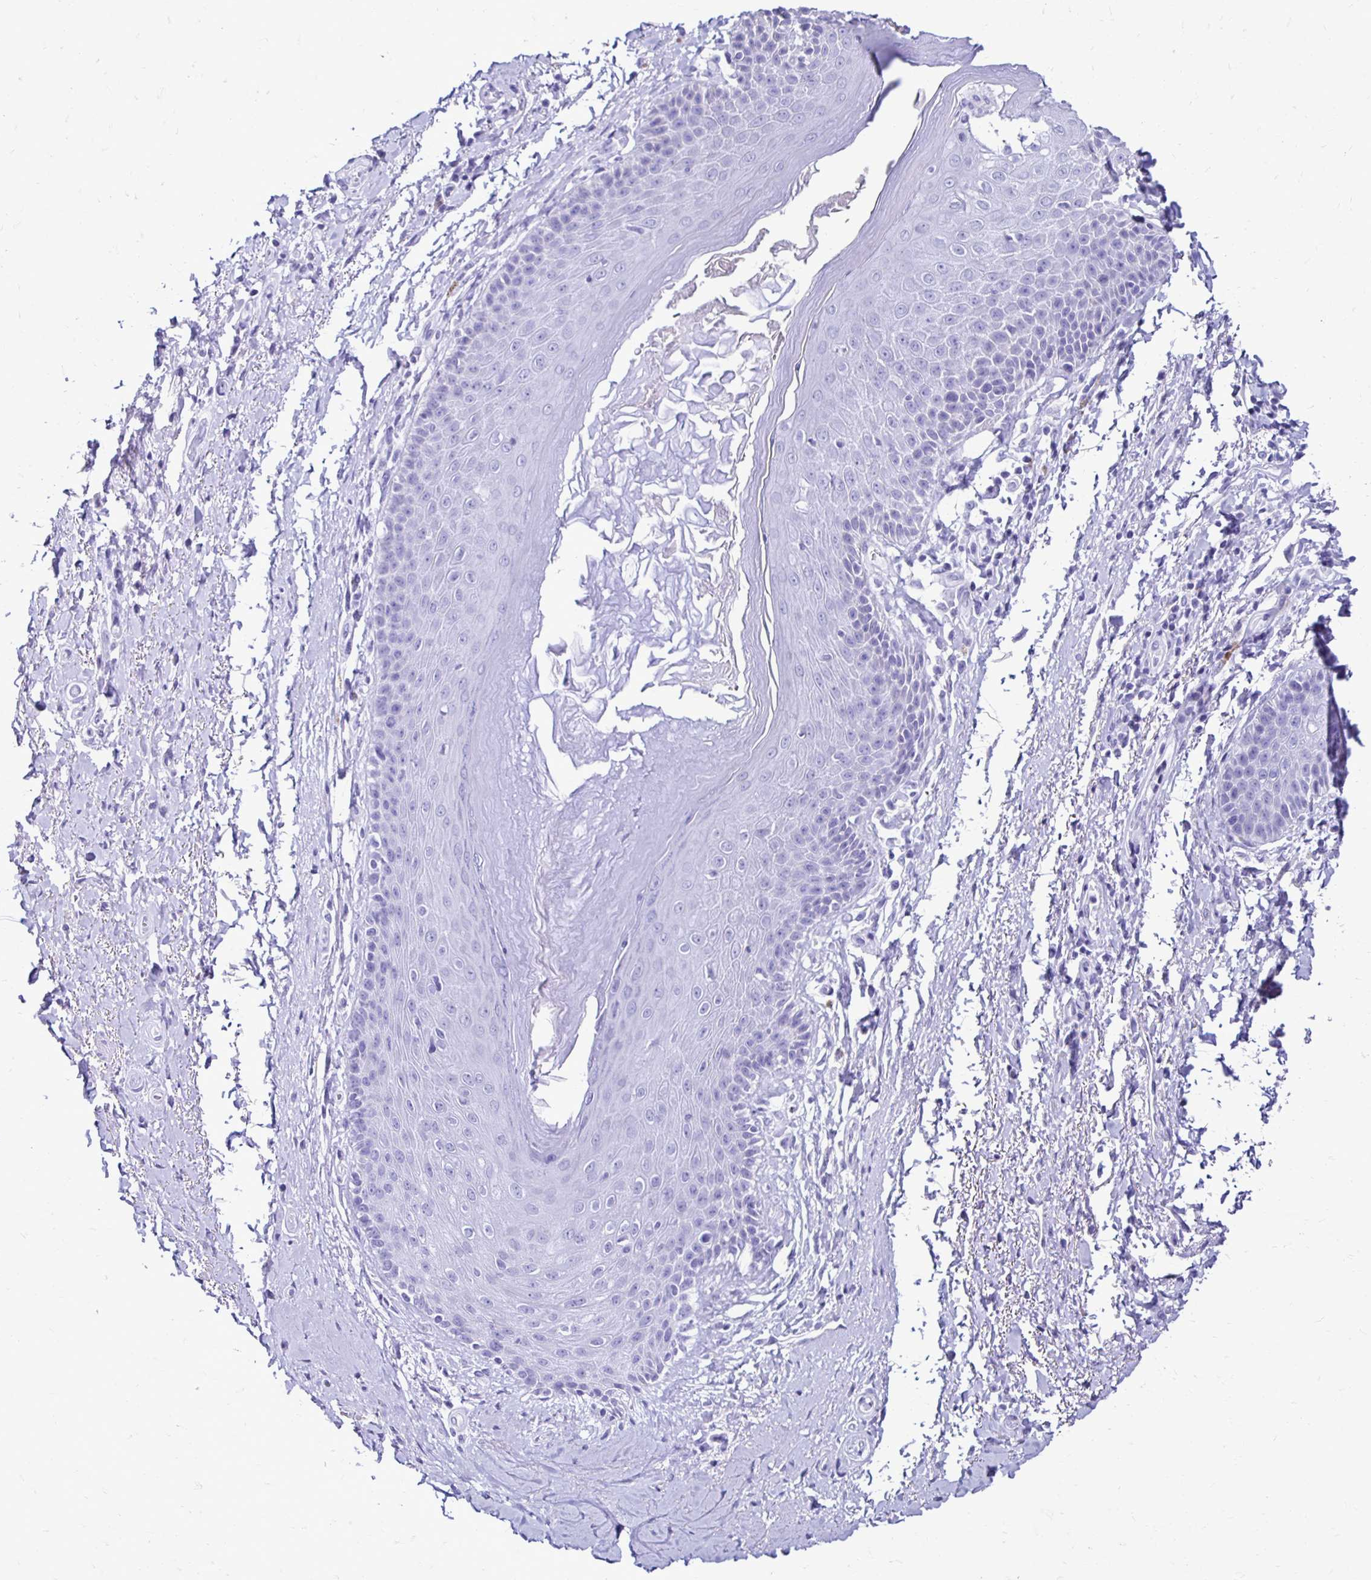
{"staining": {"intensity": "negative", "quantity": "none", "location": "none"}, "tissue": "adipose tissue", "cell_type": "Adipocytes", "image_type": "normal", "snomed": [{"axis": "morphology", "description": "Normal tissue, NOS"}, {"axis": "topography", "description": "Peripheral nerve tissue"}], "caption": "This micrograph is of normal adipose tissue stained with IHC to label a protein in brown with the nuclei are counter-stained blue. There is no positivity in adipocytes. (Brightfield microscopy of DAB IHC at high magnification).", "gene": "CST5", "patient": {"sex": "male", "age": 51}}